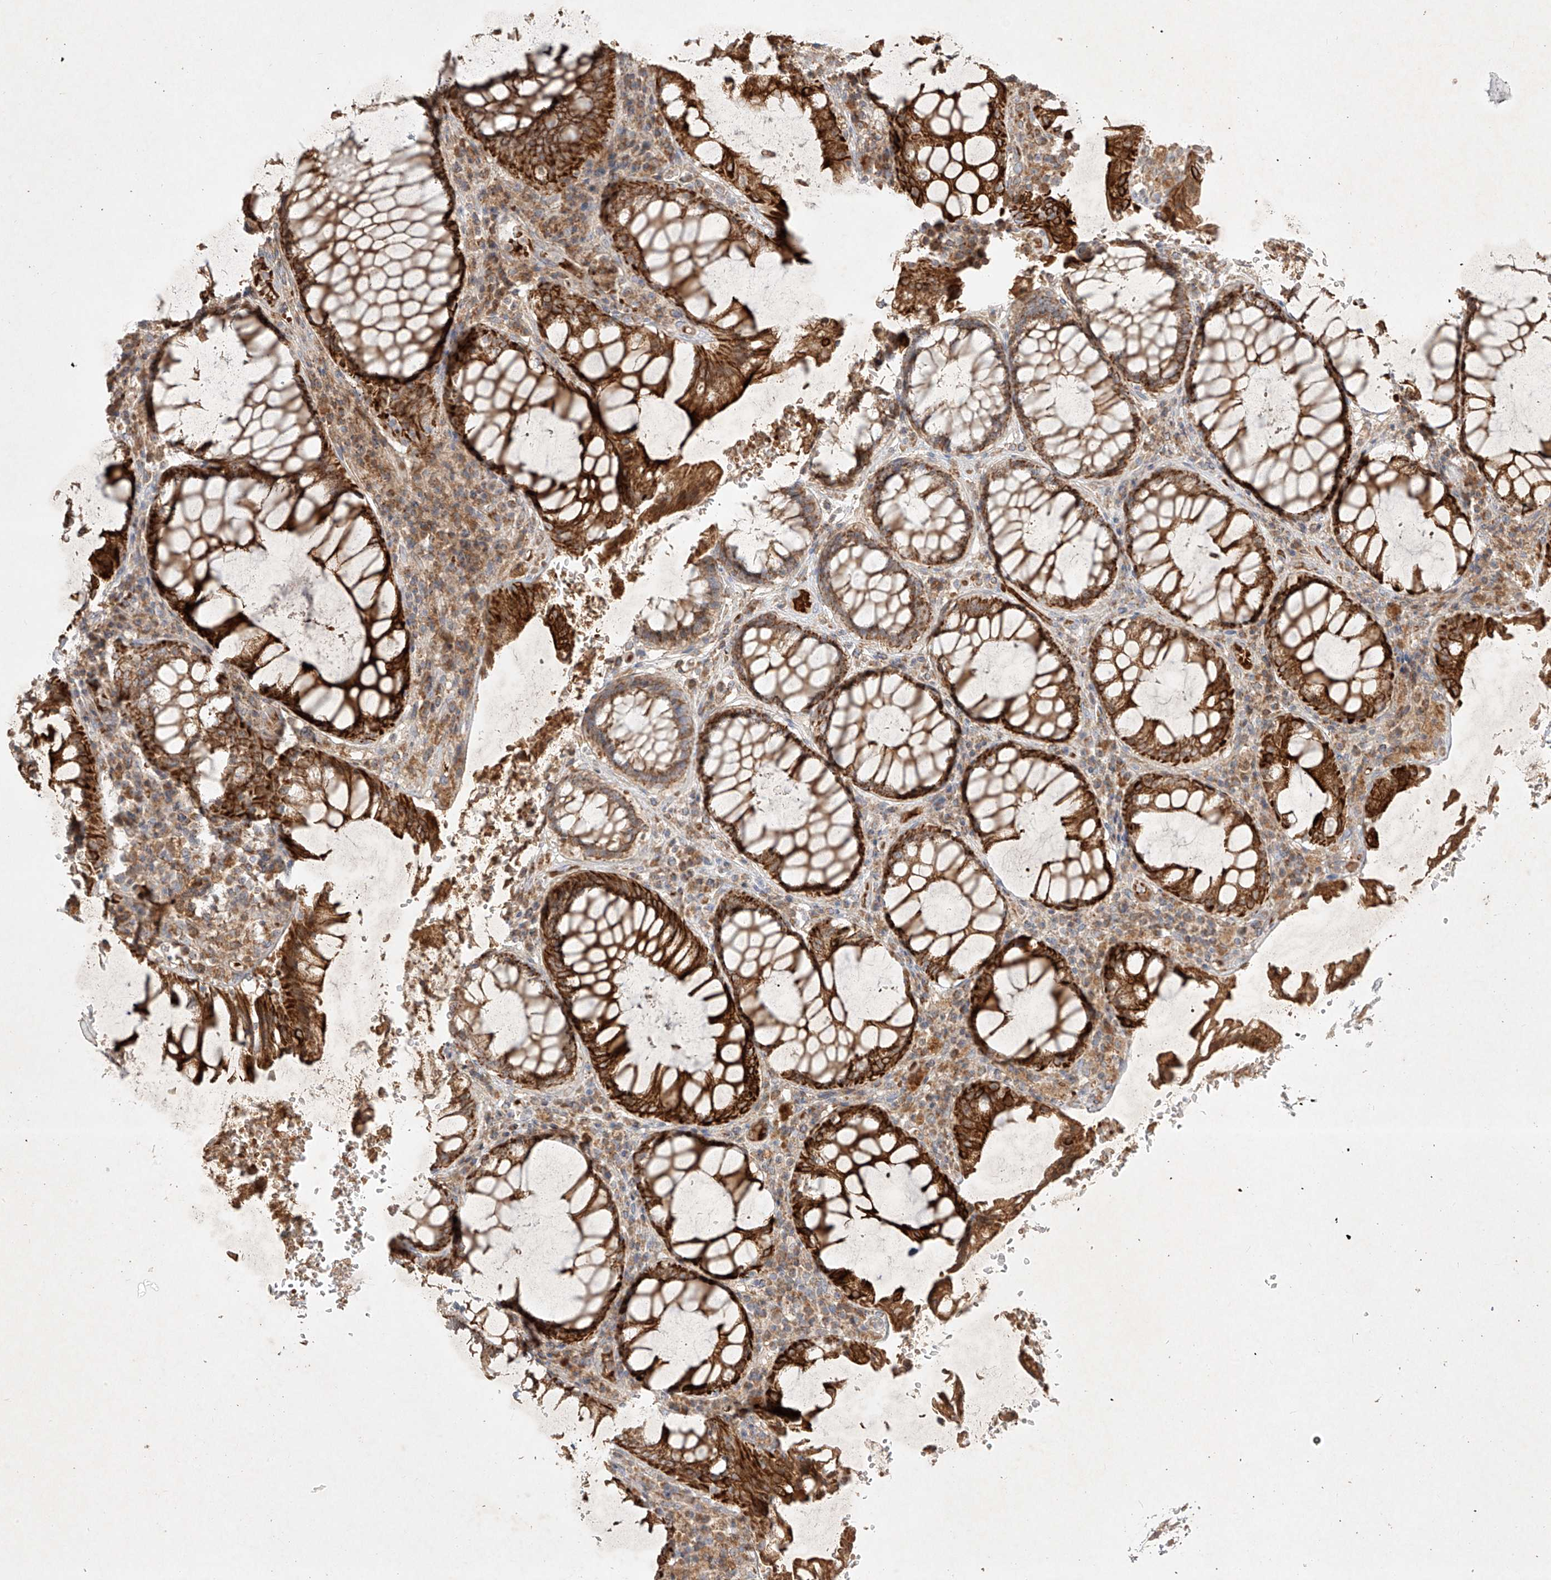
{"staining": {"intensity": "strong", "quantity": ">75%", "location": "cytoplasmic/membranous"}, "tissue": "rectum", "cell_type": "Glandular cells", "image_type": "normal", "snomed": [{"axis": "morphology", "description": "Normal tissue, NOS"}, {"axis": "topography", "description": "Rectum"}], "caption": "The photomicrograph exhibits a brown stain indicating the presence of a protein in the cytoplasmic/membranous of glandular cells in rectum.", "gene": "KPNA7", "patient": {"sex": "male", "age": 64}}